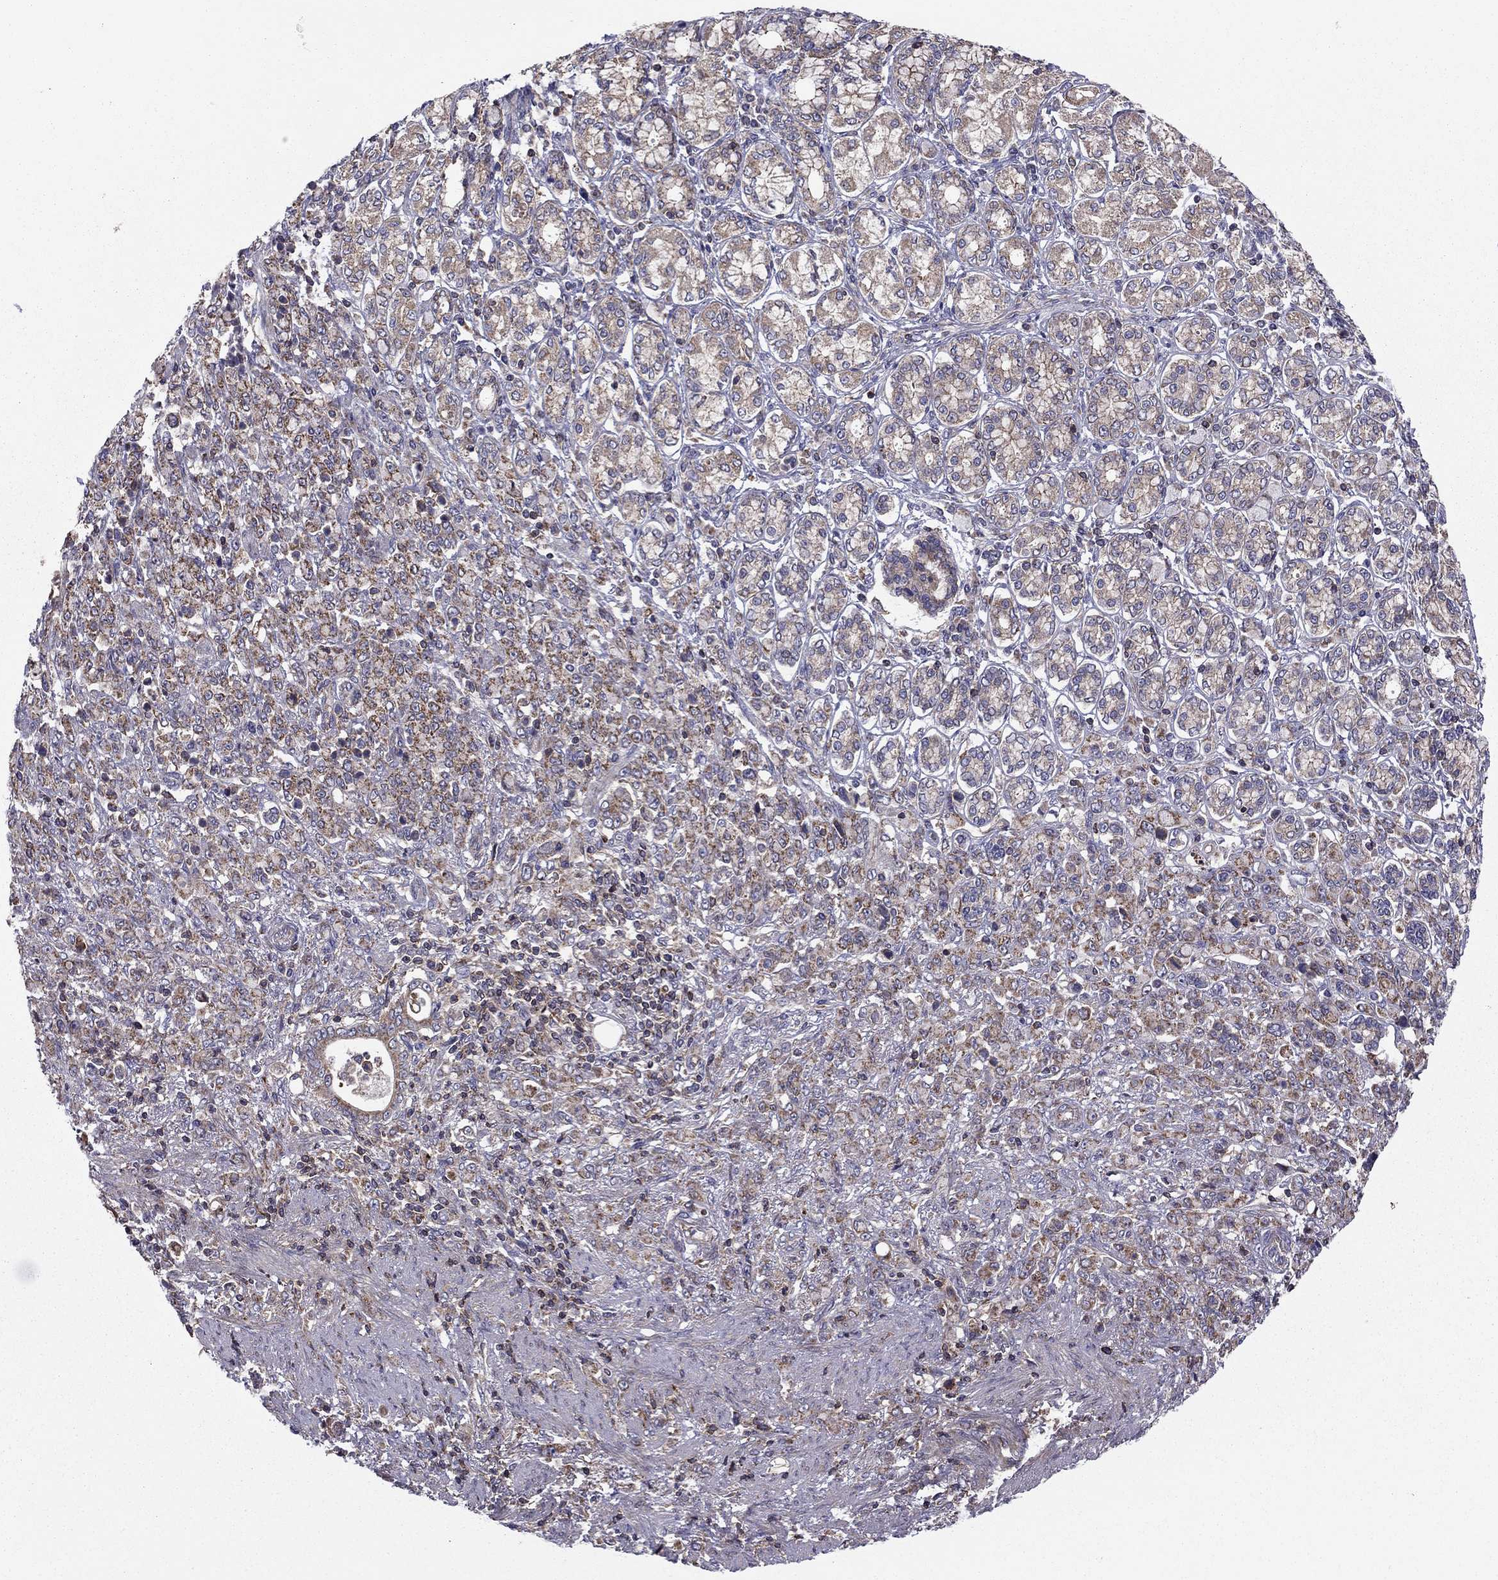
{"staining": {"intensity": "moderate", "quantity": "25%-75%", "location": "cytoplasmic/membranous"}, "tissue": "stomach cancer", "cell_type": "Tumor cells", "image_type": "cancer", "snomed": [{"axis": "morphology", "description": "Normal tissue, NOS"}, {"axis": "morphology", "description": "Adenocarcinoma, NOS"}, {"axis": "topography", "description": "Stomach"}], "caption": "Protein expression analysis of stomach cancer reveals moderate cytoplasmic/membranous staining in approximately 25%-75% of tumor cells.", "gene": "ALG6", "patient": {"sex": "female", "age": 79}}